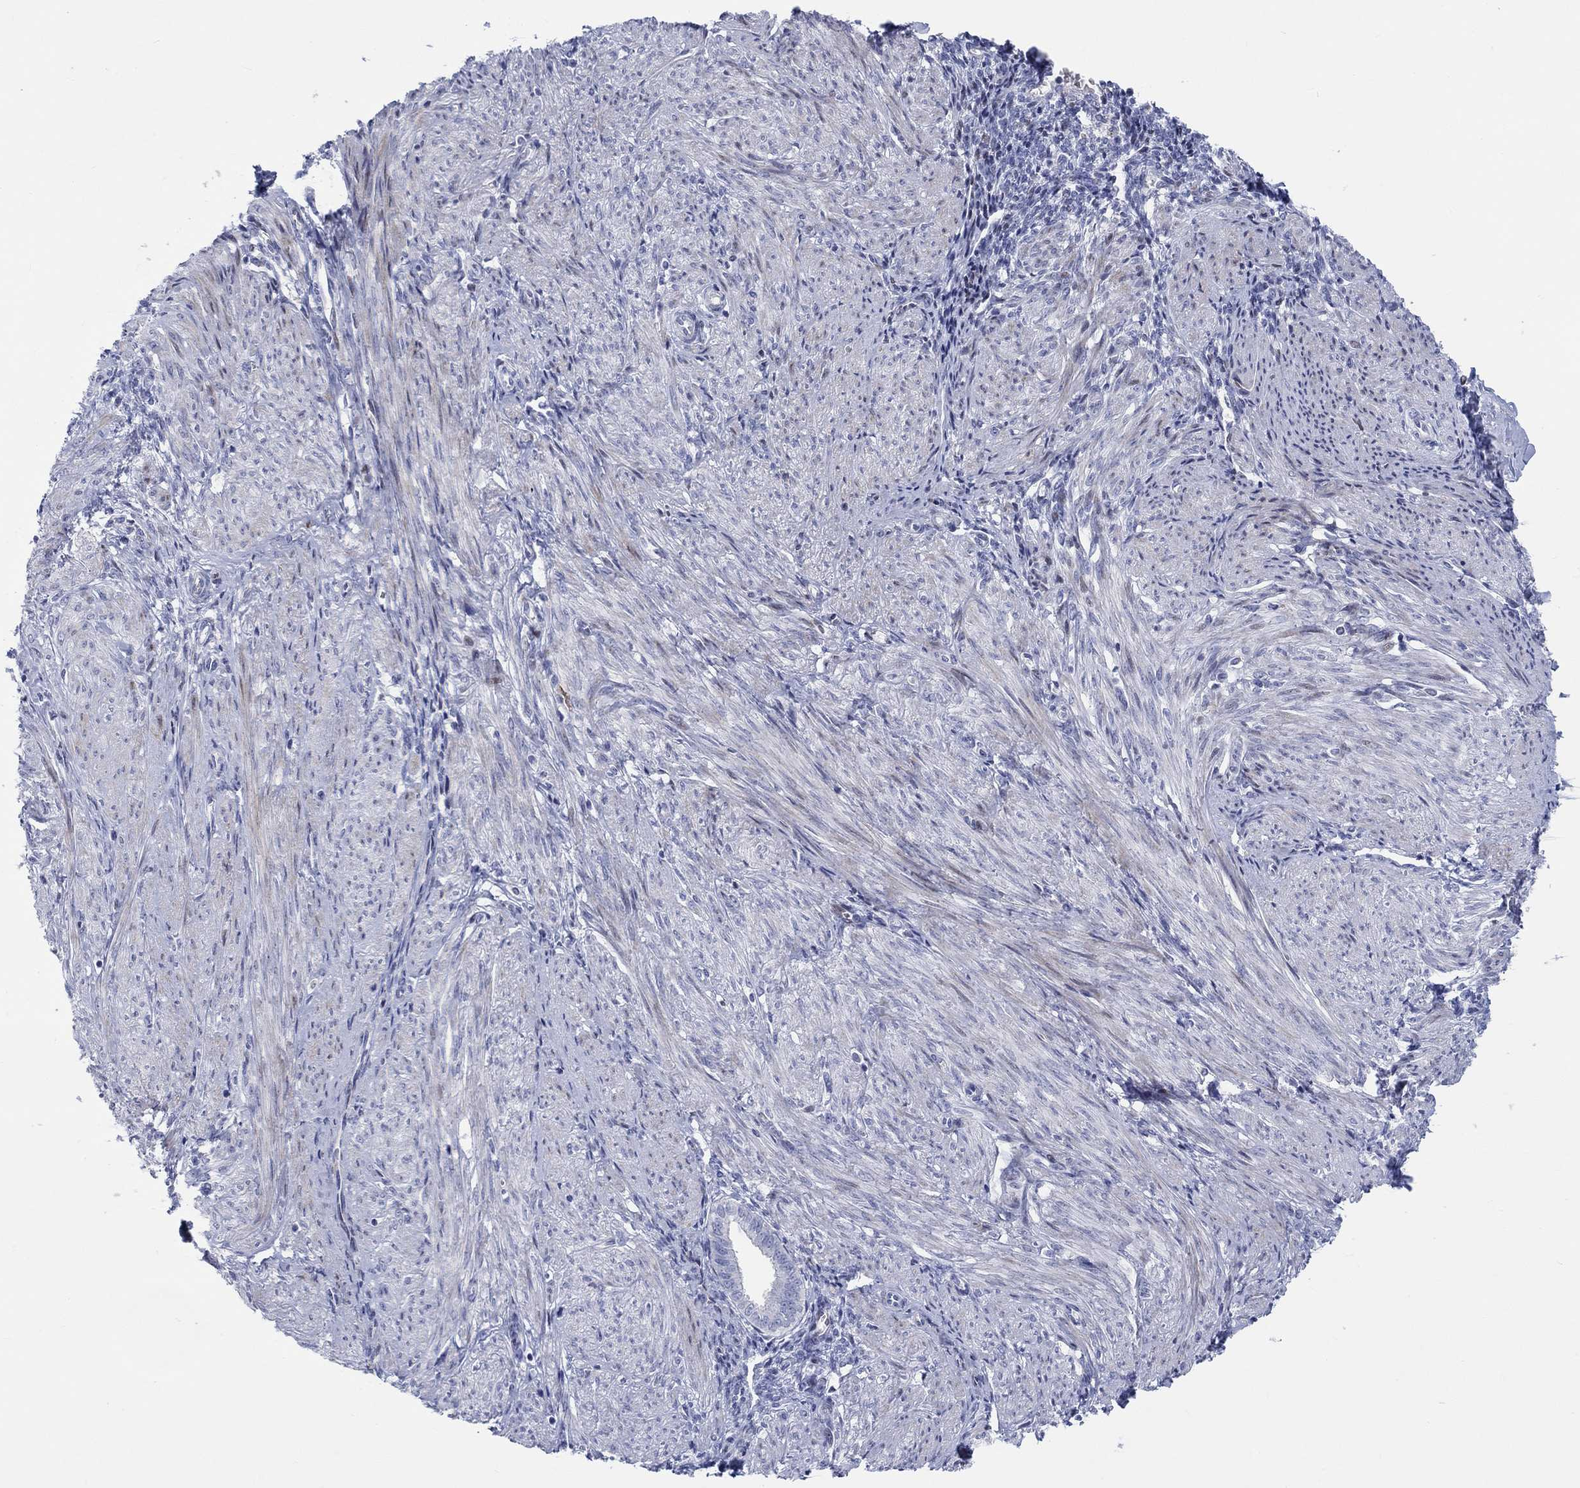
{"staining": {"intensity": "negative", "quantity": "none", "location": "none"}, "tissue": "endometrium", "cell_type": "Cells in endometrial stroma", "image_type": "normal", "snomed": [{"axis": "morphology", "description": "Normal tissue, NOS"}, {"axis": "topography", "description": "Endometrium"}], "caption": "Immunohistochemistry image of normal endometrium stained for a protein (brown), which demonstrates no expression in cells in endometrial stroma.", "gene": "ARHGAP36", "patient": {"sex": "female", "age": 37}}